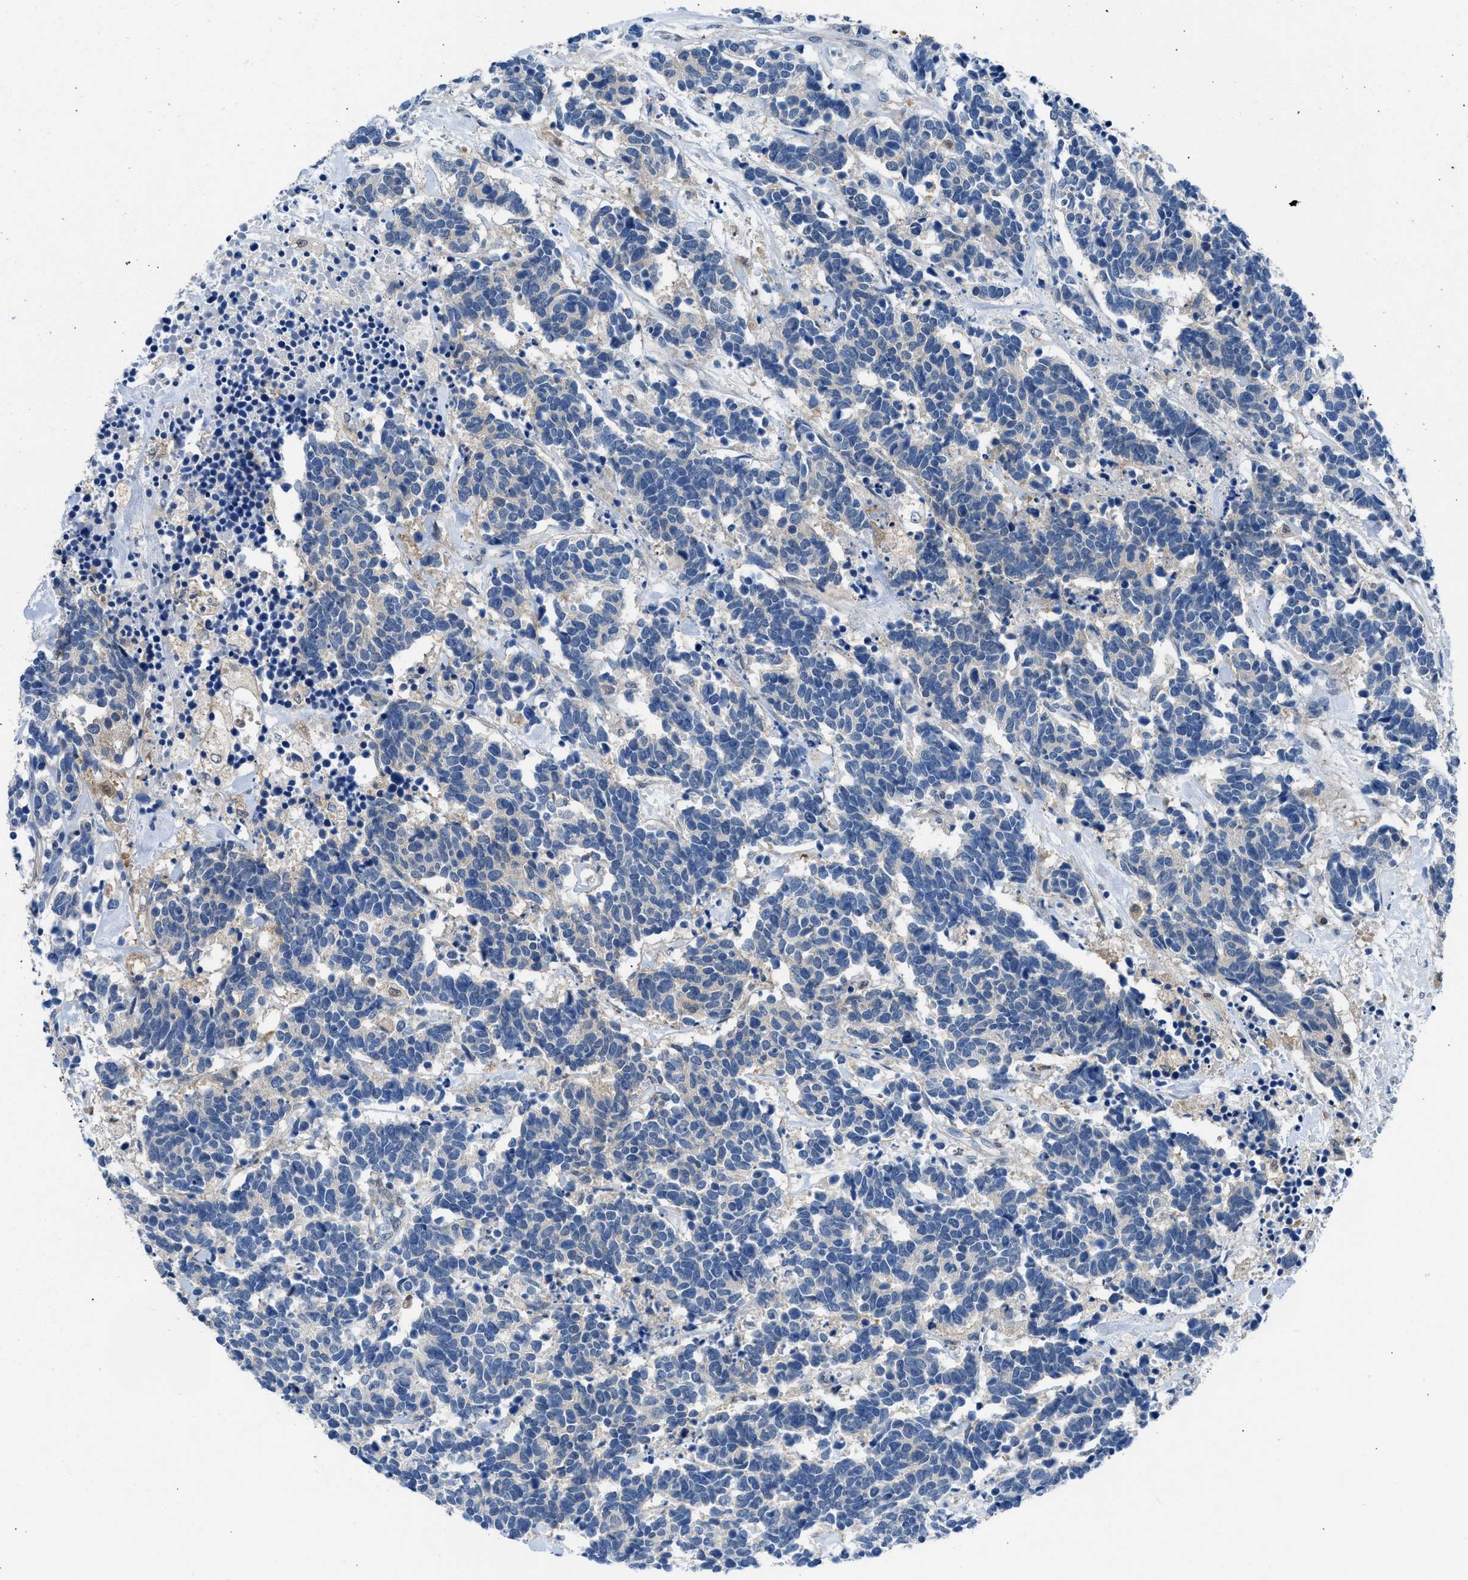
{"staining": {"intensity": "weak", "quantity": "<25%", "location": "cytoplasmic/membranous"}, "tissue": "carcinoid", "cell_type": "Tumor cells", "image_type": "cancer", "snomed": [{"axis": "morphology", "description": "Carcinoma, NOS"}, {"axis": "morphology", "description": "Carcinoid, malignant, NOS"}, {"axis": "topography", "description": "Urinary bladder"}], "caption": "This photomicrograph is of carcinoma stained with immunohistochemistry to label a protein in brown with the nuclei are counter-stained blue. There is no expression in tumor cells.", "gene": "CBR1", "patient": {"sex": "male", "age": 57}}